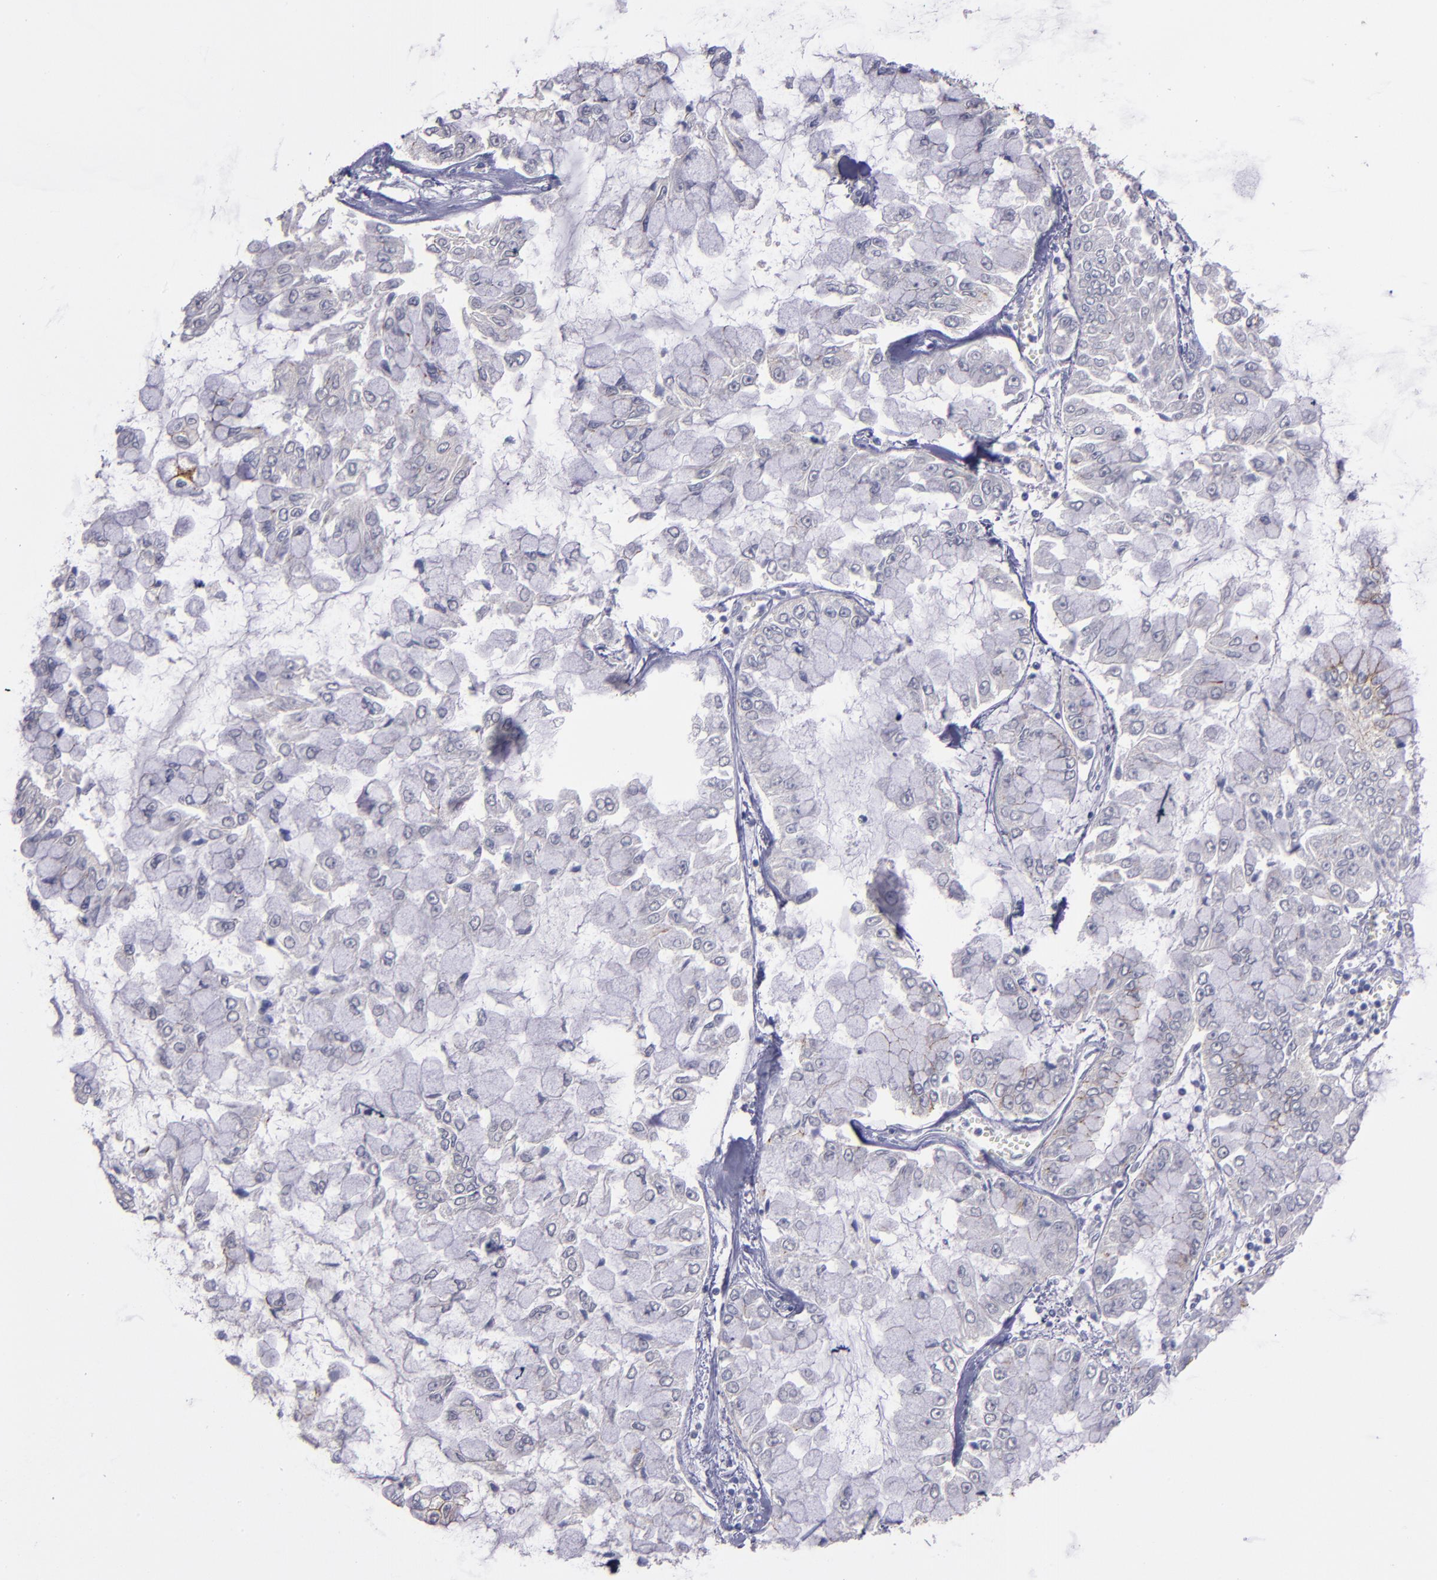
{"staining": {"intensity": "weak", "quantity": "<25%", "location": "cytoplasmic/membranous"}, "tissue": "liver cancer", "cell_type": "Tumor cells", "image_type": "cancer", "snomed": [{"axis": "morphology", "description": "Cholangiocarcinoma"}, {"axis": "topography", "description": "Liver"}], "caption": "Tumor cells show no significant expression in liver cholangiocarcinoma.", "gene": "CDH3", "patient": {"sex": "female", "age": 79}}